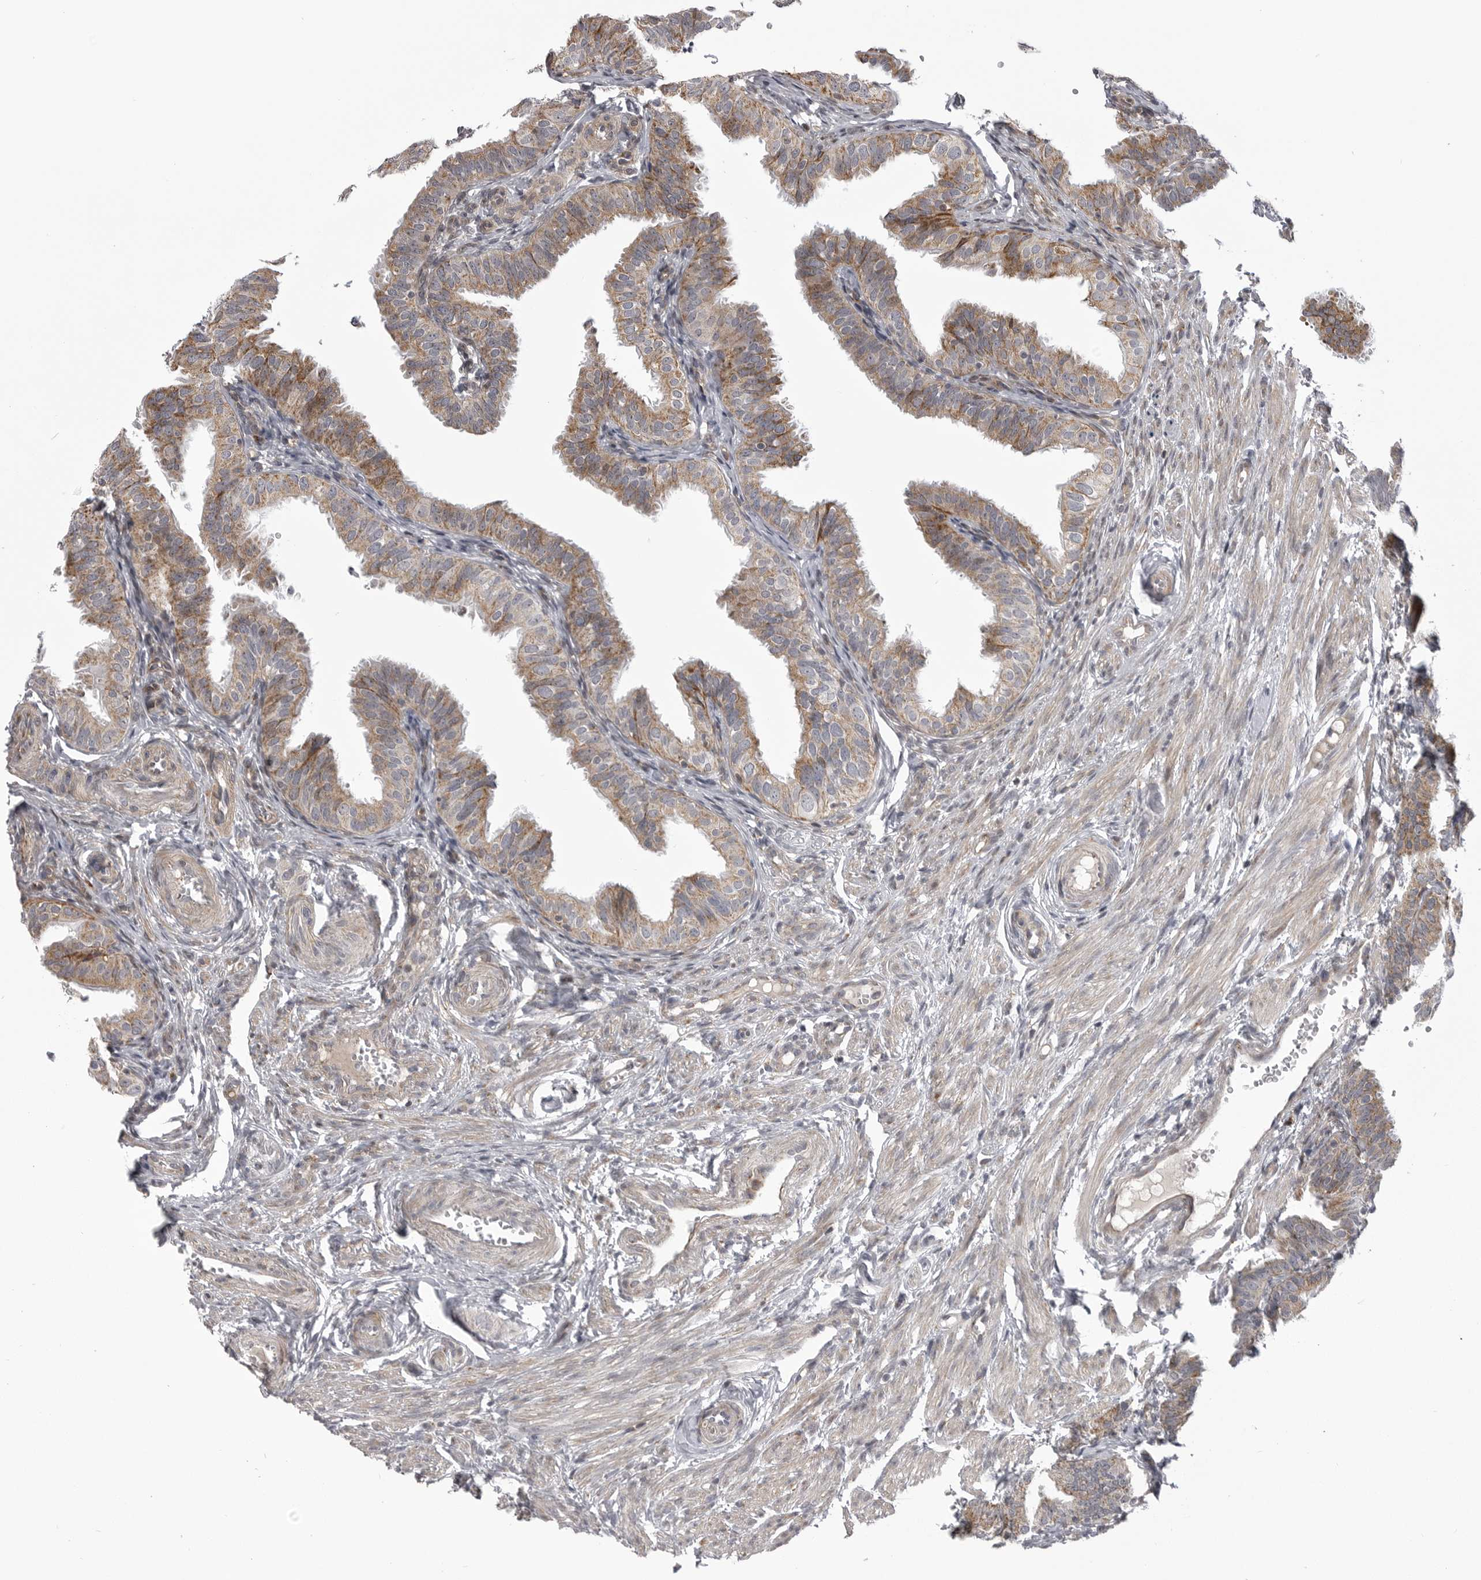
{"staining": {"intensity": "moderate", "quantity": "25%-75%", "location": "cytoplasmic/membranous"}, "tissue": "fallopian tube", "cell_type": "Glandular cells", "image_type": "normal", "snomed": [{"axis": "morphology", "description": "Normal tissue, NOS"}, {"axis": "topography", "description": "Fallopian tube"}], "caption": "Protein staining of unremarkable fallopian tube shows moderate cytoplasmic/membranous expression in about 25%-75% of glandular cells. Nuclei are stained in blue.", "gene": "TMPRSS11F", "patient": {"sex": "female", "age": 35}}